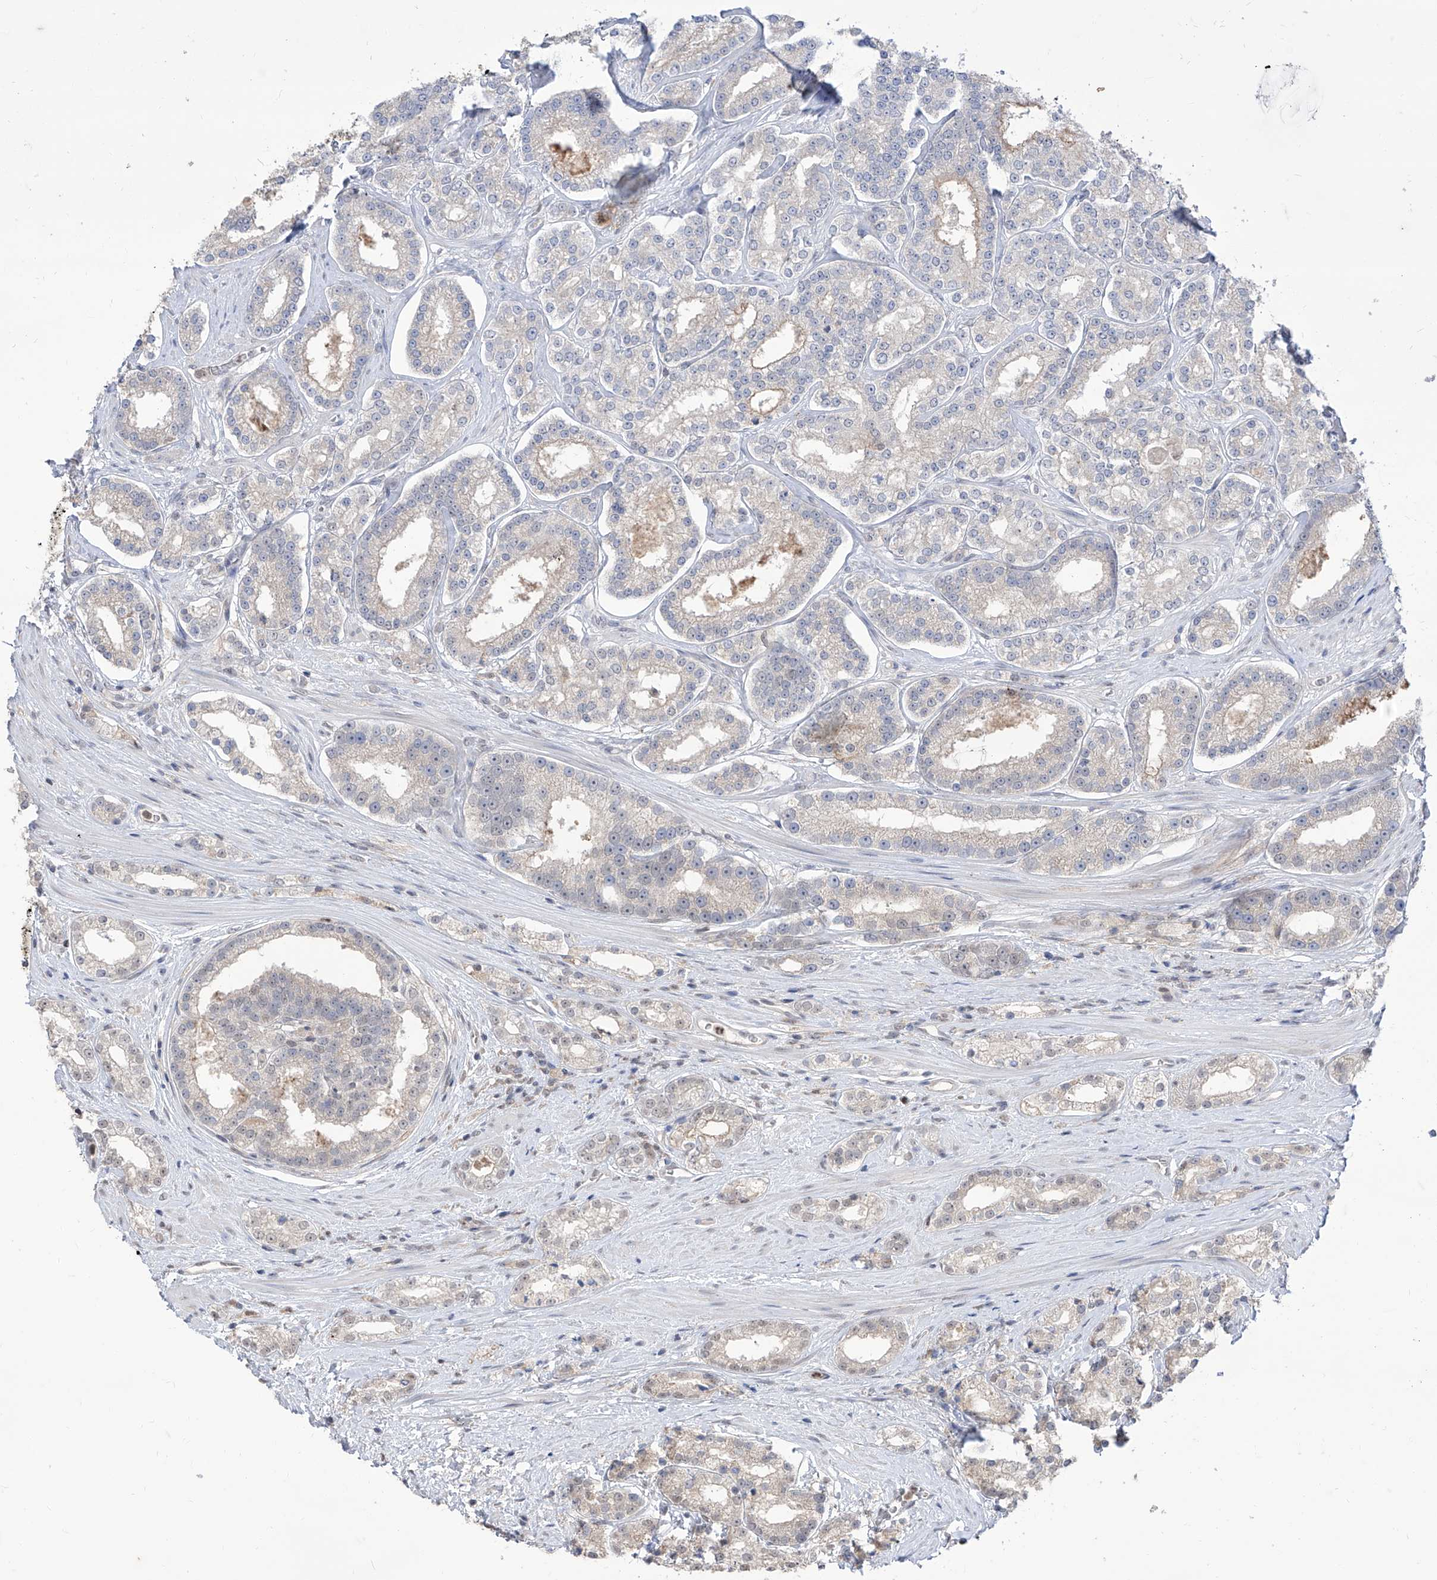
{"staining": {"intensity": "negative", "quantity": "none", "location": "none"}, "tissue": "prostate cancer", "cell_type": "Tumor cells", "image_type": "cancer", "snomed": [{"axis": "morphology", "description": "Normal tissue, NOS"}, {"axis": "morphology", "description": "Adenocarcinoma, High grade"}, {"axis": "topography", "description": "Prostate"}], "caption": "High-grade adenocarcinoma (prostate) was stained to show a protein in brown. There is no significant expression in tumor cells. (Stains: DAB IHC with hematoxylin counter stain, Microscopy: brightfield microscopy at high magnification).", "gene": "BROX", "patient": {"sex": "male", "age": 83}}